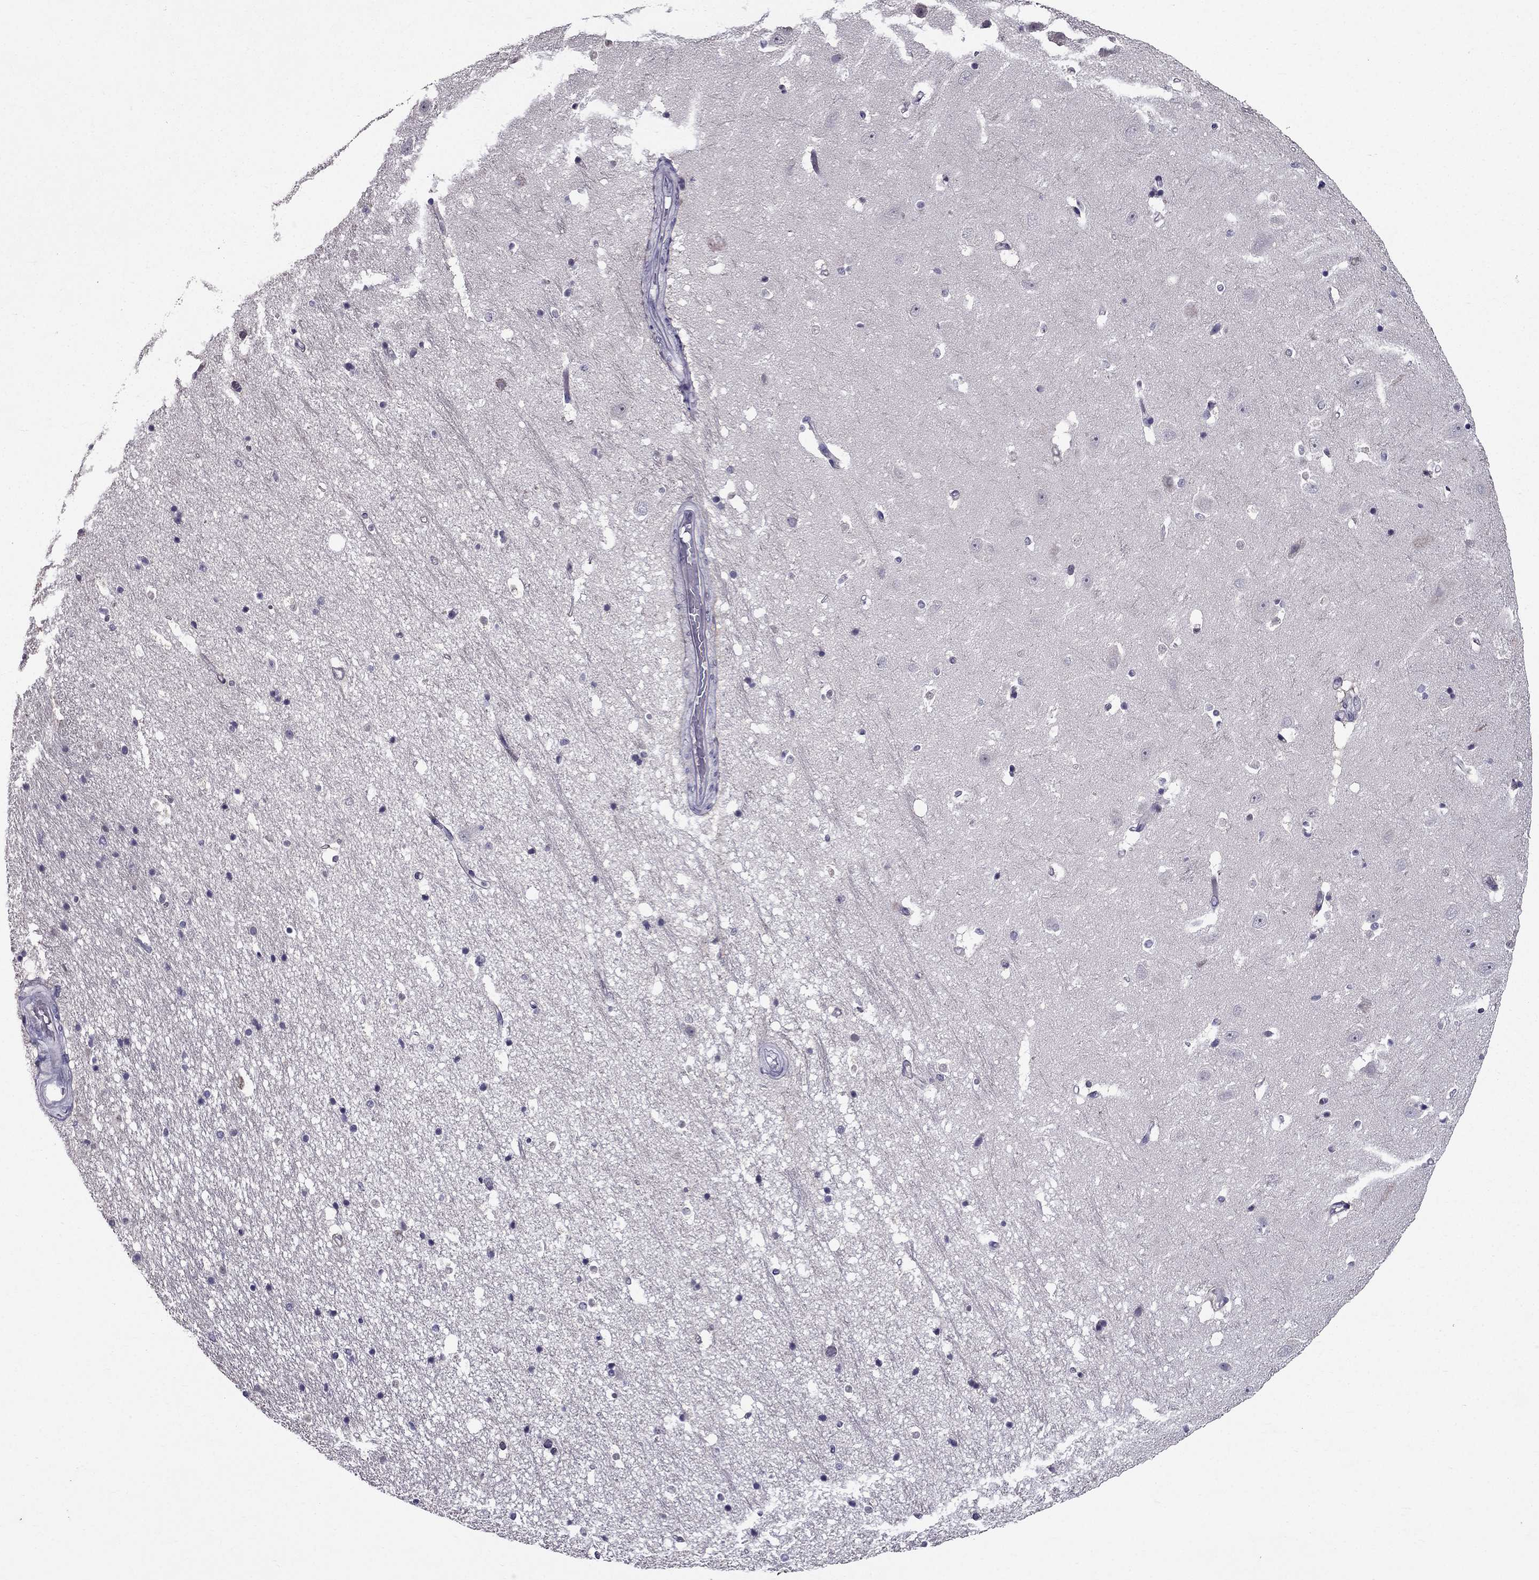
{"staining": {"intensity": "negative", "quantity": "none", "location": "none"}, "tissue": "hippocampus", "cell_type": "Glial cells", "image_type": "normal", "snomed": [{"axis": "morphology", "description": "Normal tissue, NOS"}, {"axis": "topography", "description": "Hippocampus"}], "caption": "A micrograph of hippocampus stained for a protein exhibits no brown staining in glial cells. The staining is performed using DAB (3,3'-diaminobenzidine) brown chromogen with nuclei counter-stained in using hematoxylin.", "gene": "DUSP15", "patient": {"sex": "male", "age": 44}}